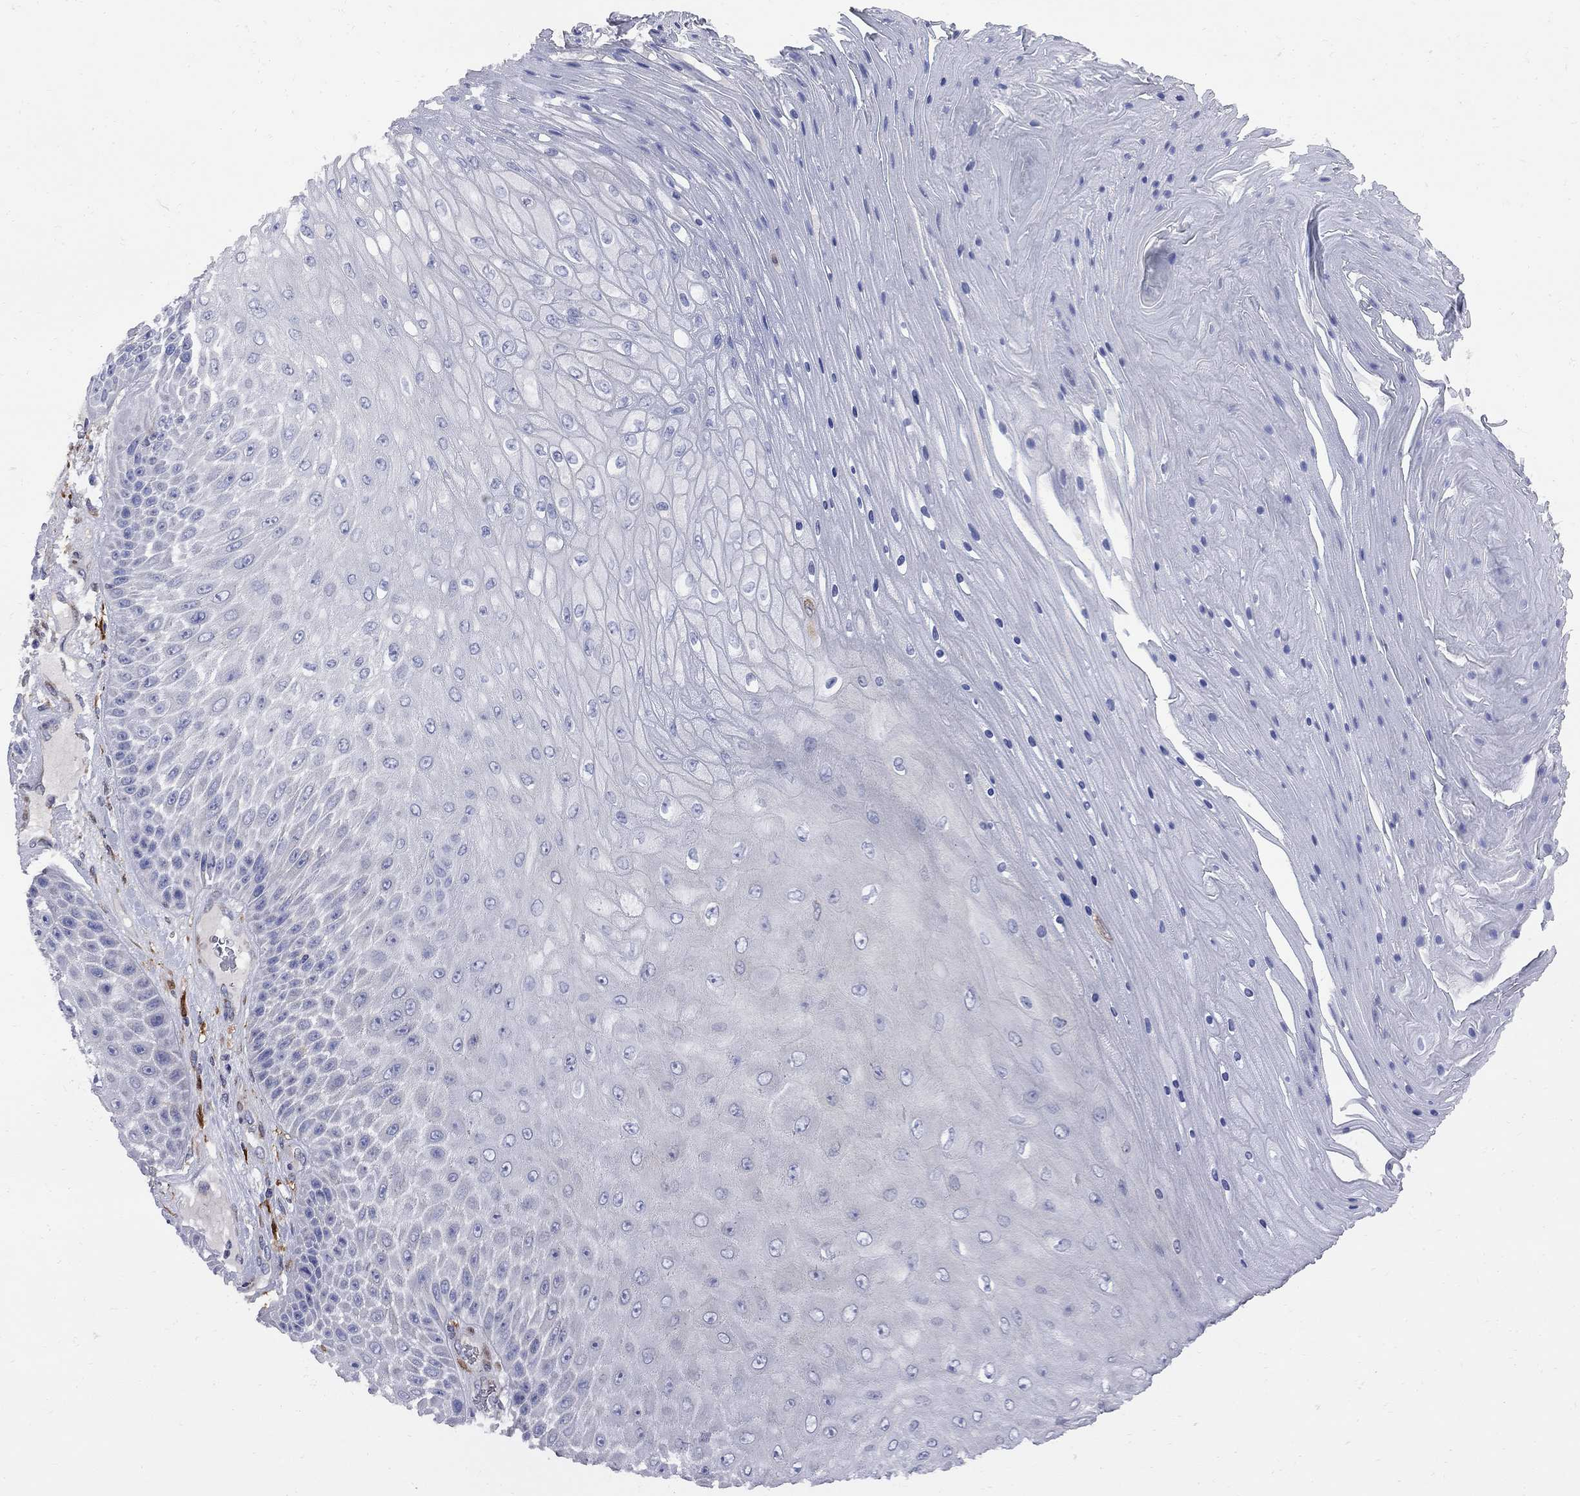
{"staining": {"intensity": "negative", "quantity": "none", "location": "none"}, "tissue": "skin cancer", "cell_type": "Tumor cells", "image_type": "cancer", "snomed": [{"axis": "morphology", "description": "Squamous cell carcinoma, NOS"}, {"axis": "topography", "description": "Skin"}], "caption": "Immunohistochemical staining of skin squamous cell carcinoma reveals no significant staining in tumor cells. Nuclei are stained in blue.", "gene": "MTHFR", "patient": {"sex": "male", "age": 62}}